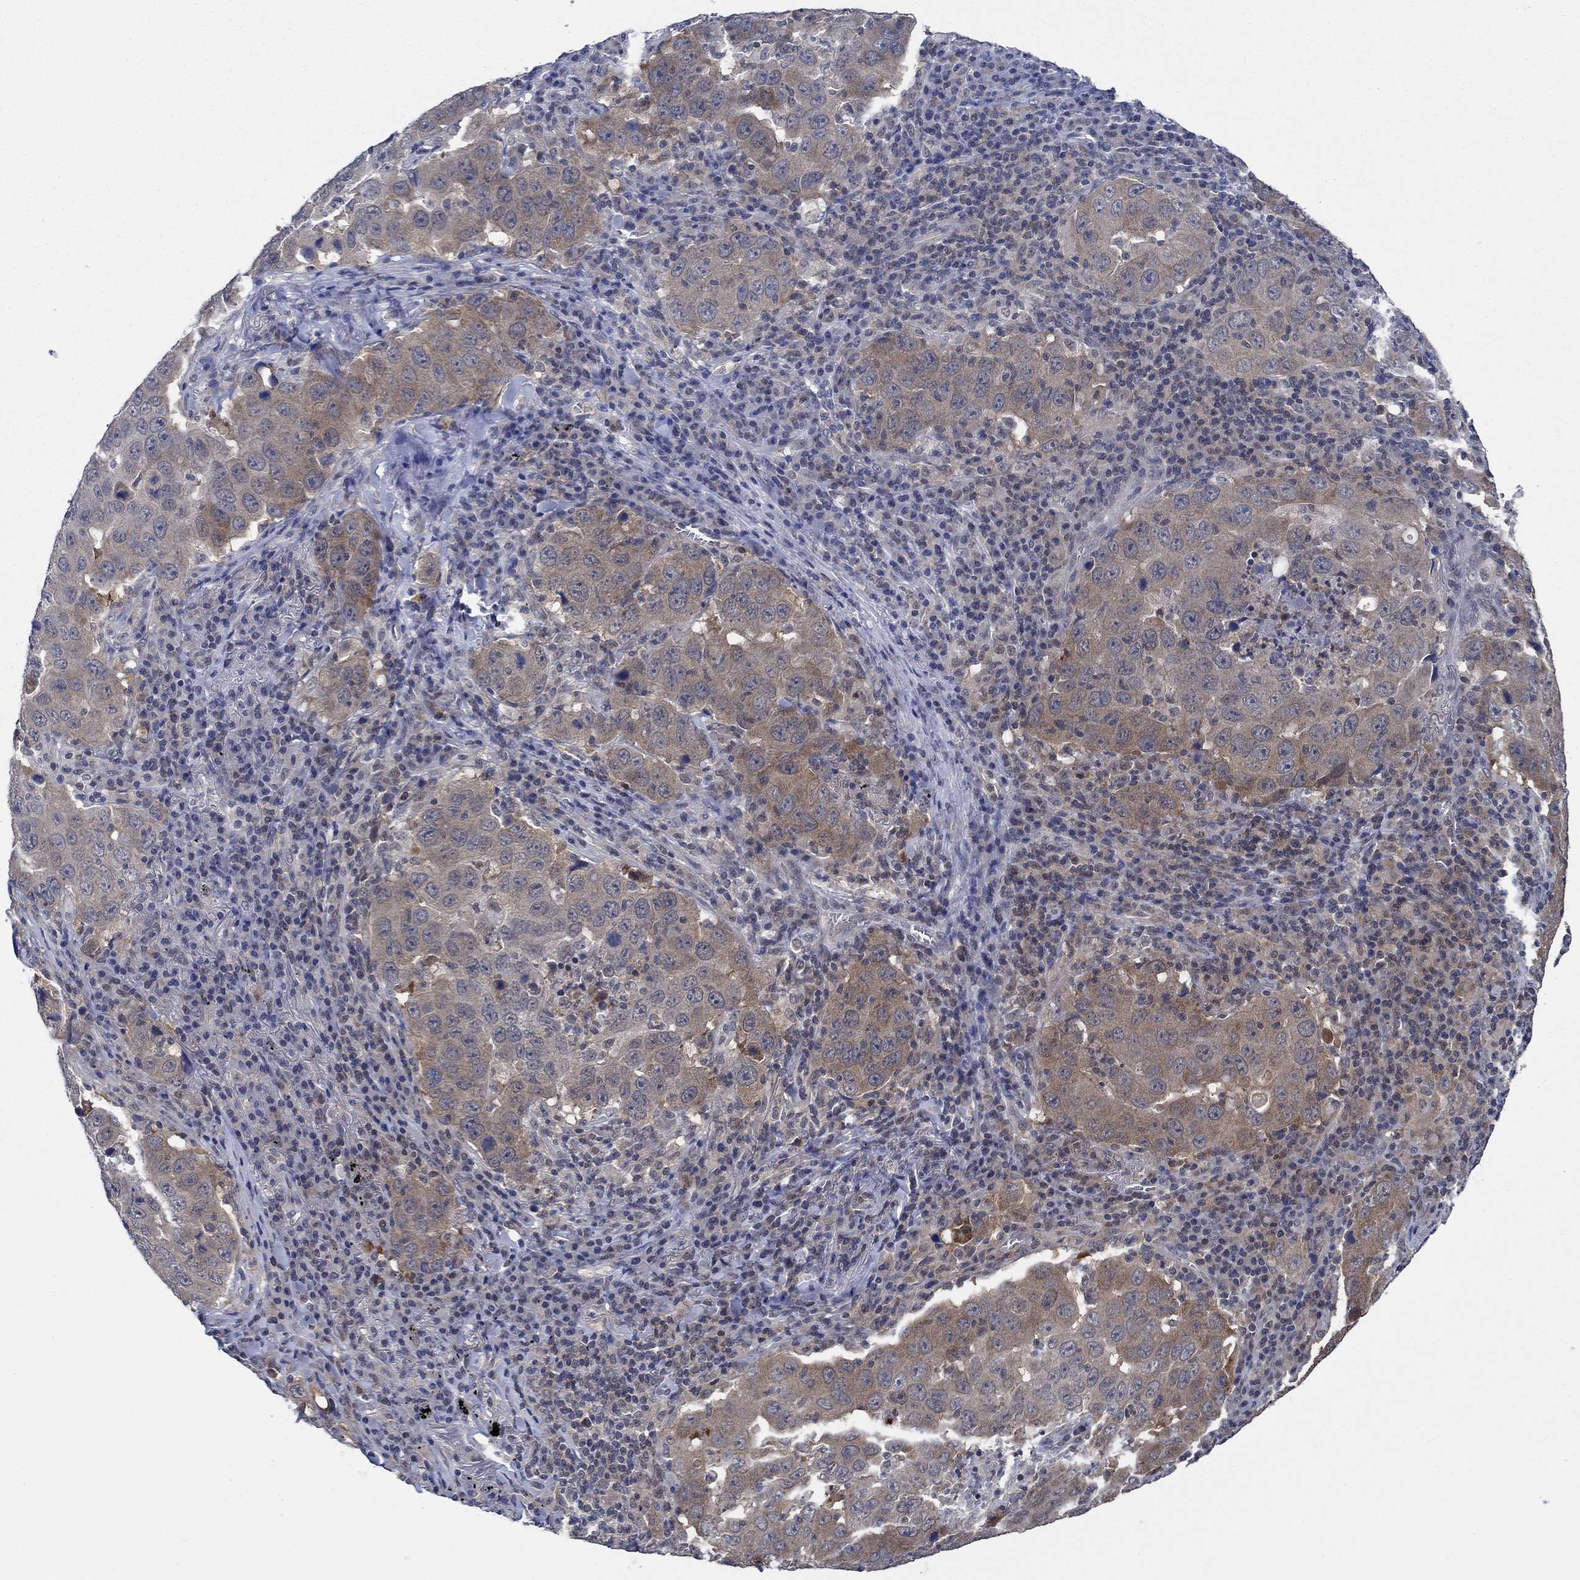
{"staining": {"intensity": "moderate", "quantity": "<25%", "location": "cytoplasmic/membranous"}, "tissue": "lung cancer", "cell_type": "Tumor cells", "image_type": "cancer", "snomed": [{"axis": "morphology", "description": "Adenocarcinoma, NOS"}, {"axis": "topography", "description": "Lung"}], "caption": "Lung adenocarcinoma tissue shows moderate cytoplasmic/membranous expression in approximately <25% of tumor cells, visualized by immunohistochemistry. (Stains: DAB in brown, nuclei in blue, Microscopy: brightfield microscopy at high magnification).", "gene": "DACT1", "patient": {"sex": "male", "age": 73}}